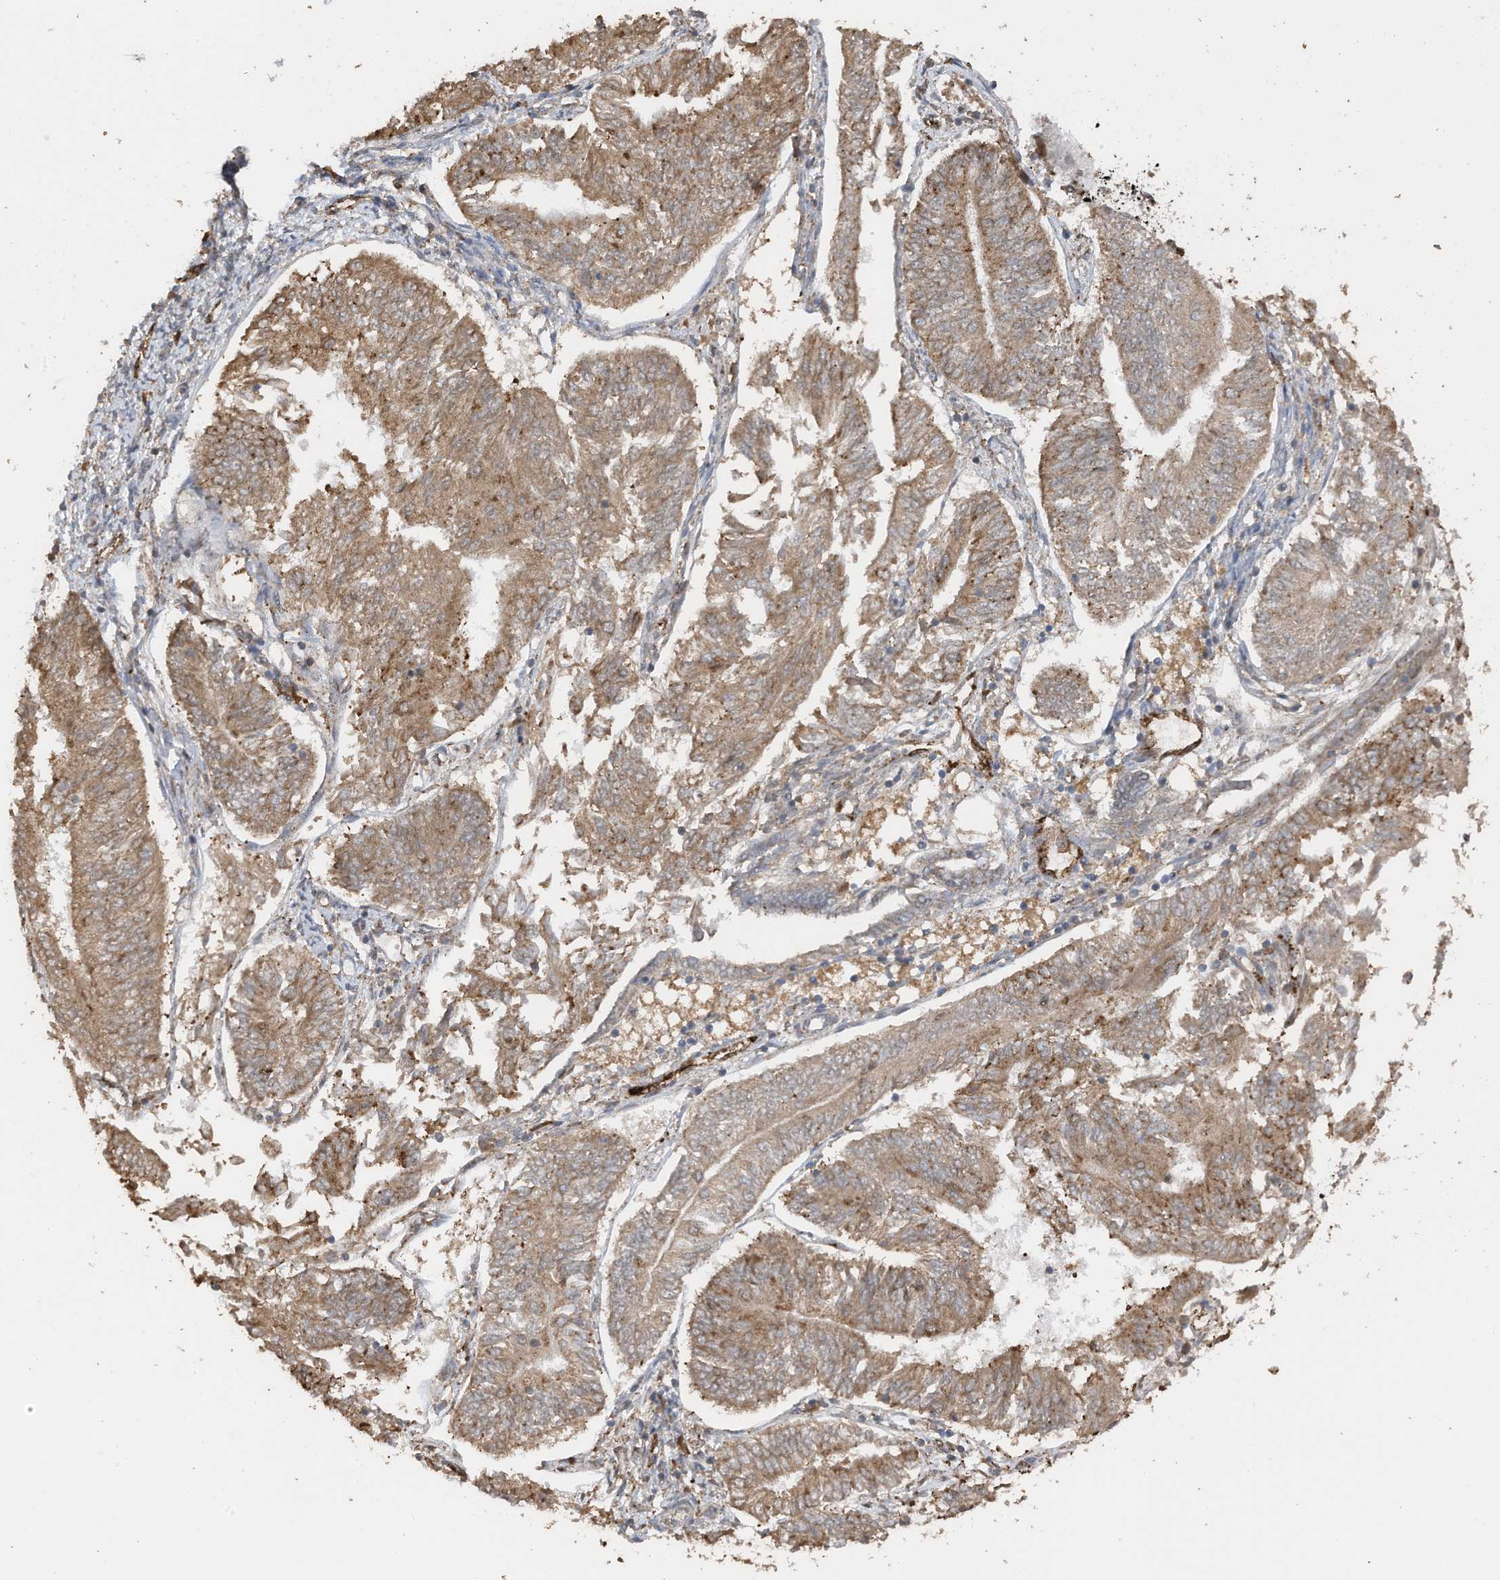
{"staining": {"intensity": "moderate", "quantity": ">75%", "location": "cytoplasmic/membranous"}, "tissue": "endometrial cancer", "cell_type": "Tumor cells", "image_type": "cancer", "snomed": [{"axis": "morphology", "description": "Adenocarcinoma, NOS"}, {"axis": "topography", "description": "Endometrium"}], "caption": "IHC (DAB (3,3'-diaminobenzidine)) staining of human endometrial cancer (adenocarcinoma) reveals moderate cytoplasmic/membranous protein expression in about >75% of tumor cells.", "gene": "ERLEC1", "patient": {"sex": "female", "age": 58}}